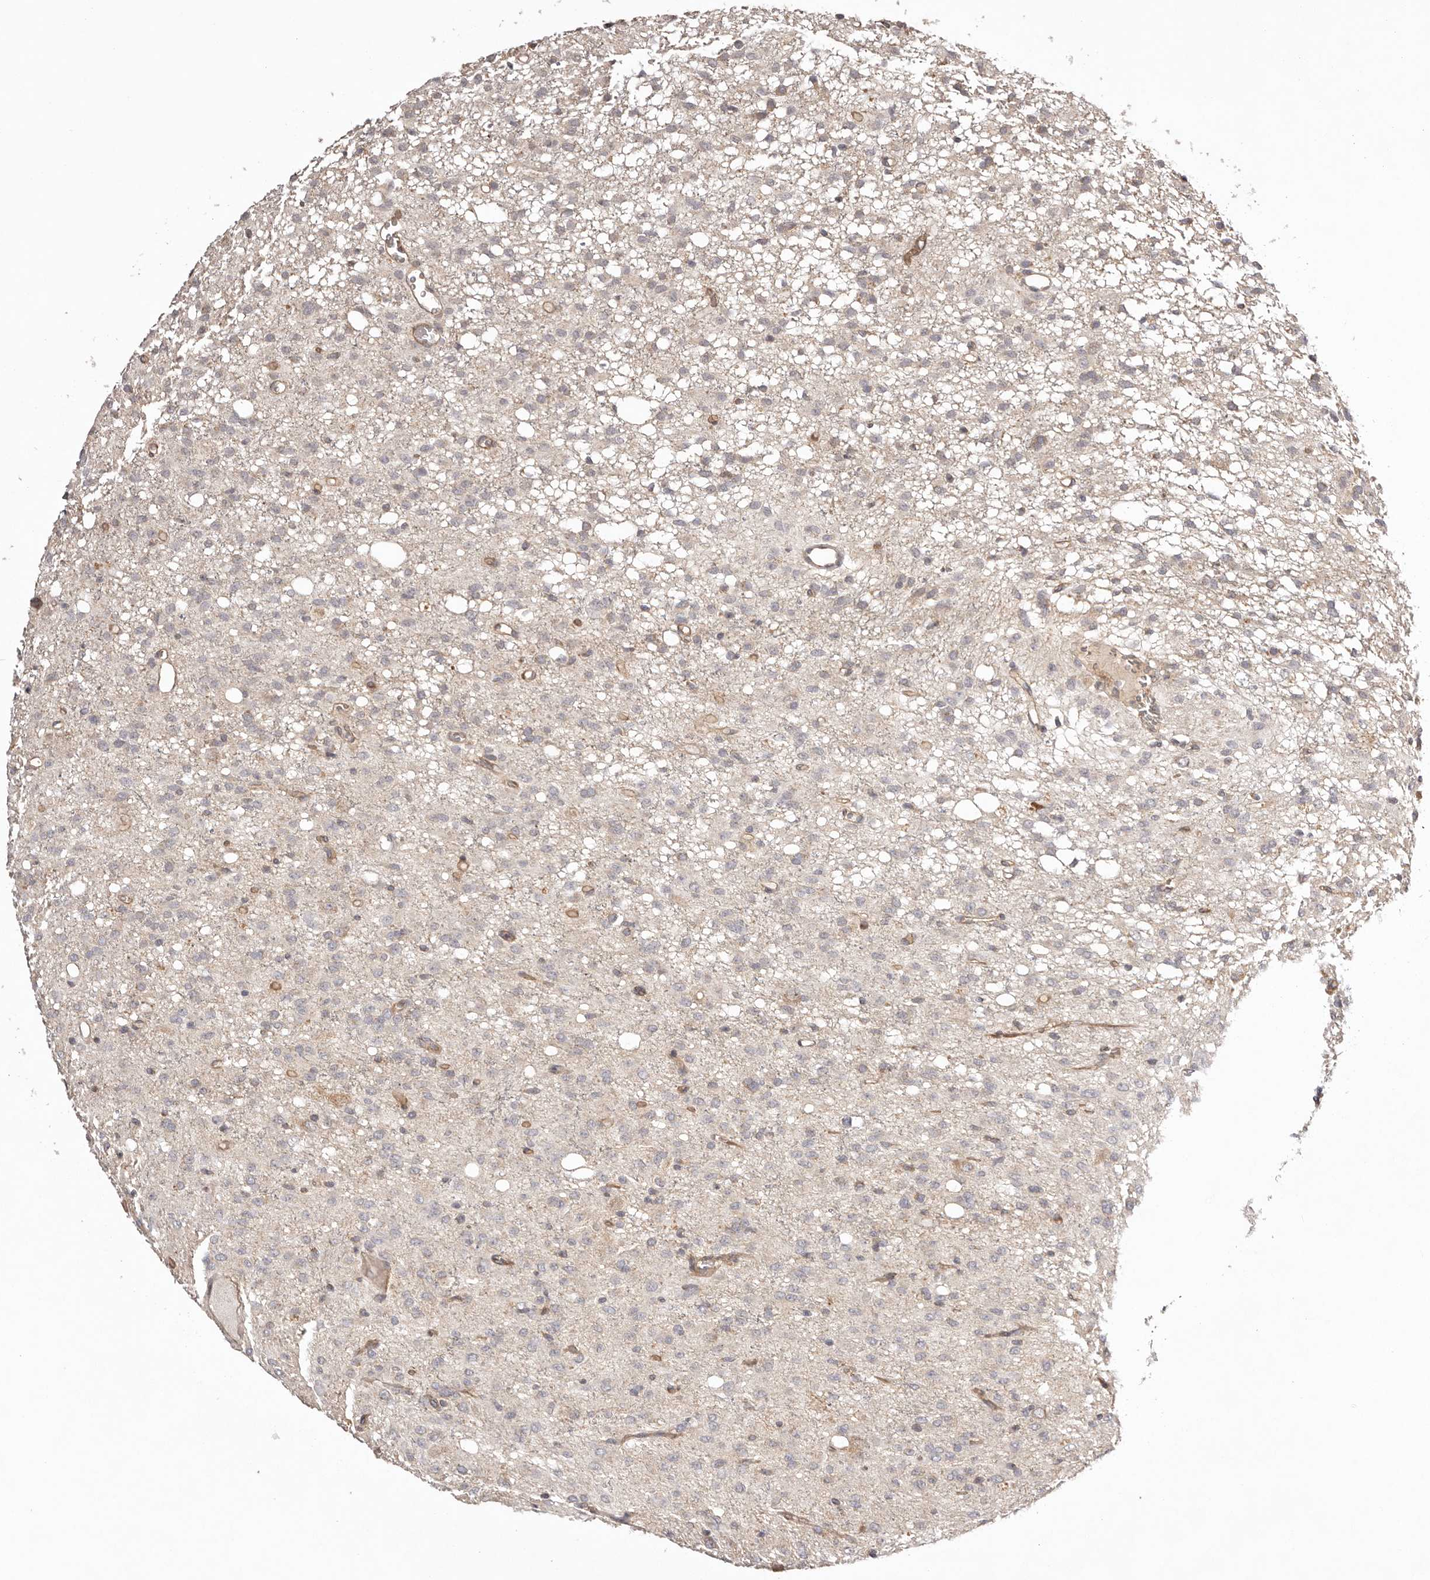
{"staining": {"intensity": "negative", "quantity": "none", "location": "none"}, "tissue": "glioma", "cell_type": "Tumor cells", "image_type": "cancer", "snomed": [{"axis": "morphology", "description": "Glioma, malignant, High grade"}, {"axis": "topography", "description": "Brain"}], "caption": "High-grade glioma (malignant) was stained to show a protein in brown. There is no significant expression in tumor cells.", "gene": "UBR2", "patient": {"sex": "female", "age": 59}}